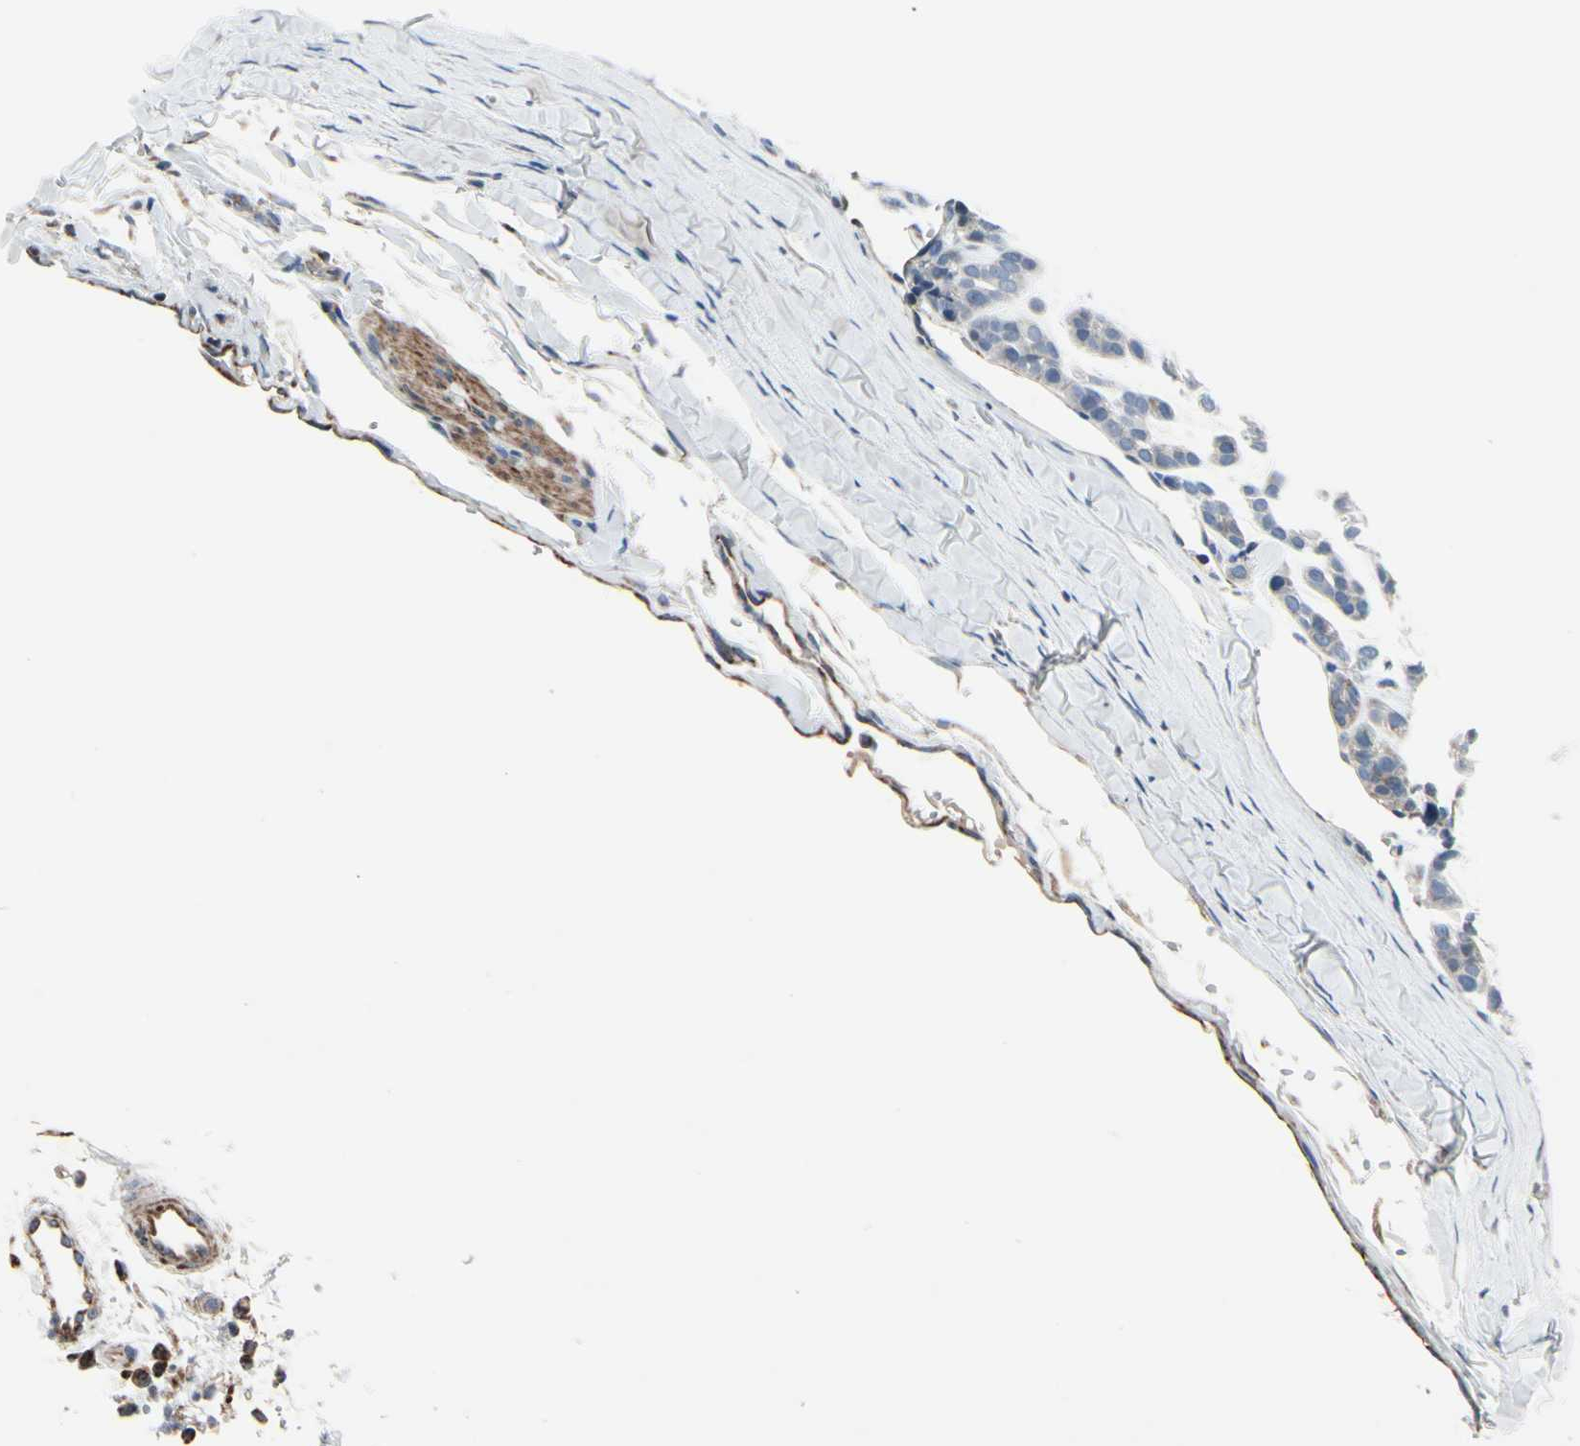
{"staining": {"intensity": "weak", "quantity": ">75%", "location": "cytoplasmic/membranous"}, "tissue": "head and neck cancer", "cell_type": "Tumor cells", "image_type": "cancer", "snomed": [{"axis": "morphology", "description": "Adenocarcinoma, NOS"}, {"axis": "morphology", "description": "Adenoma, NOS"}, {"axis": "topography", "description": "Head-Neck"}], "caption": "Immunohistochemistry (IHC) histopathology image of neoplastic tissue: human adenoma (head and neck) stained using immunohistochemistry displays low levels of weak protein expression localized specifically in the cytoplasmic/membranous of tumor cells, appearing as a cytoplasmic/membranous brown color.", "gene": "CPT1A", "patient": {"sex": "female", "age": 55}}